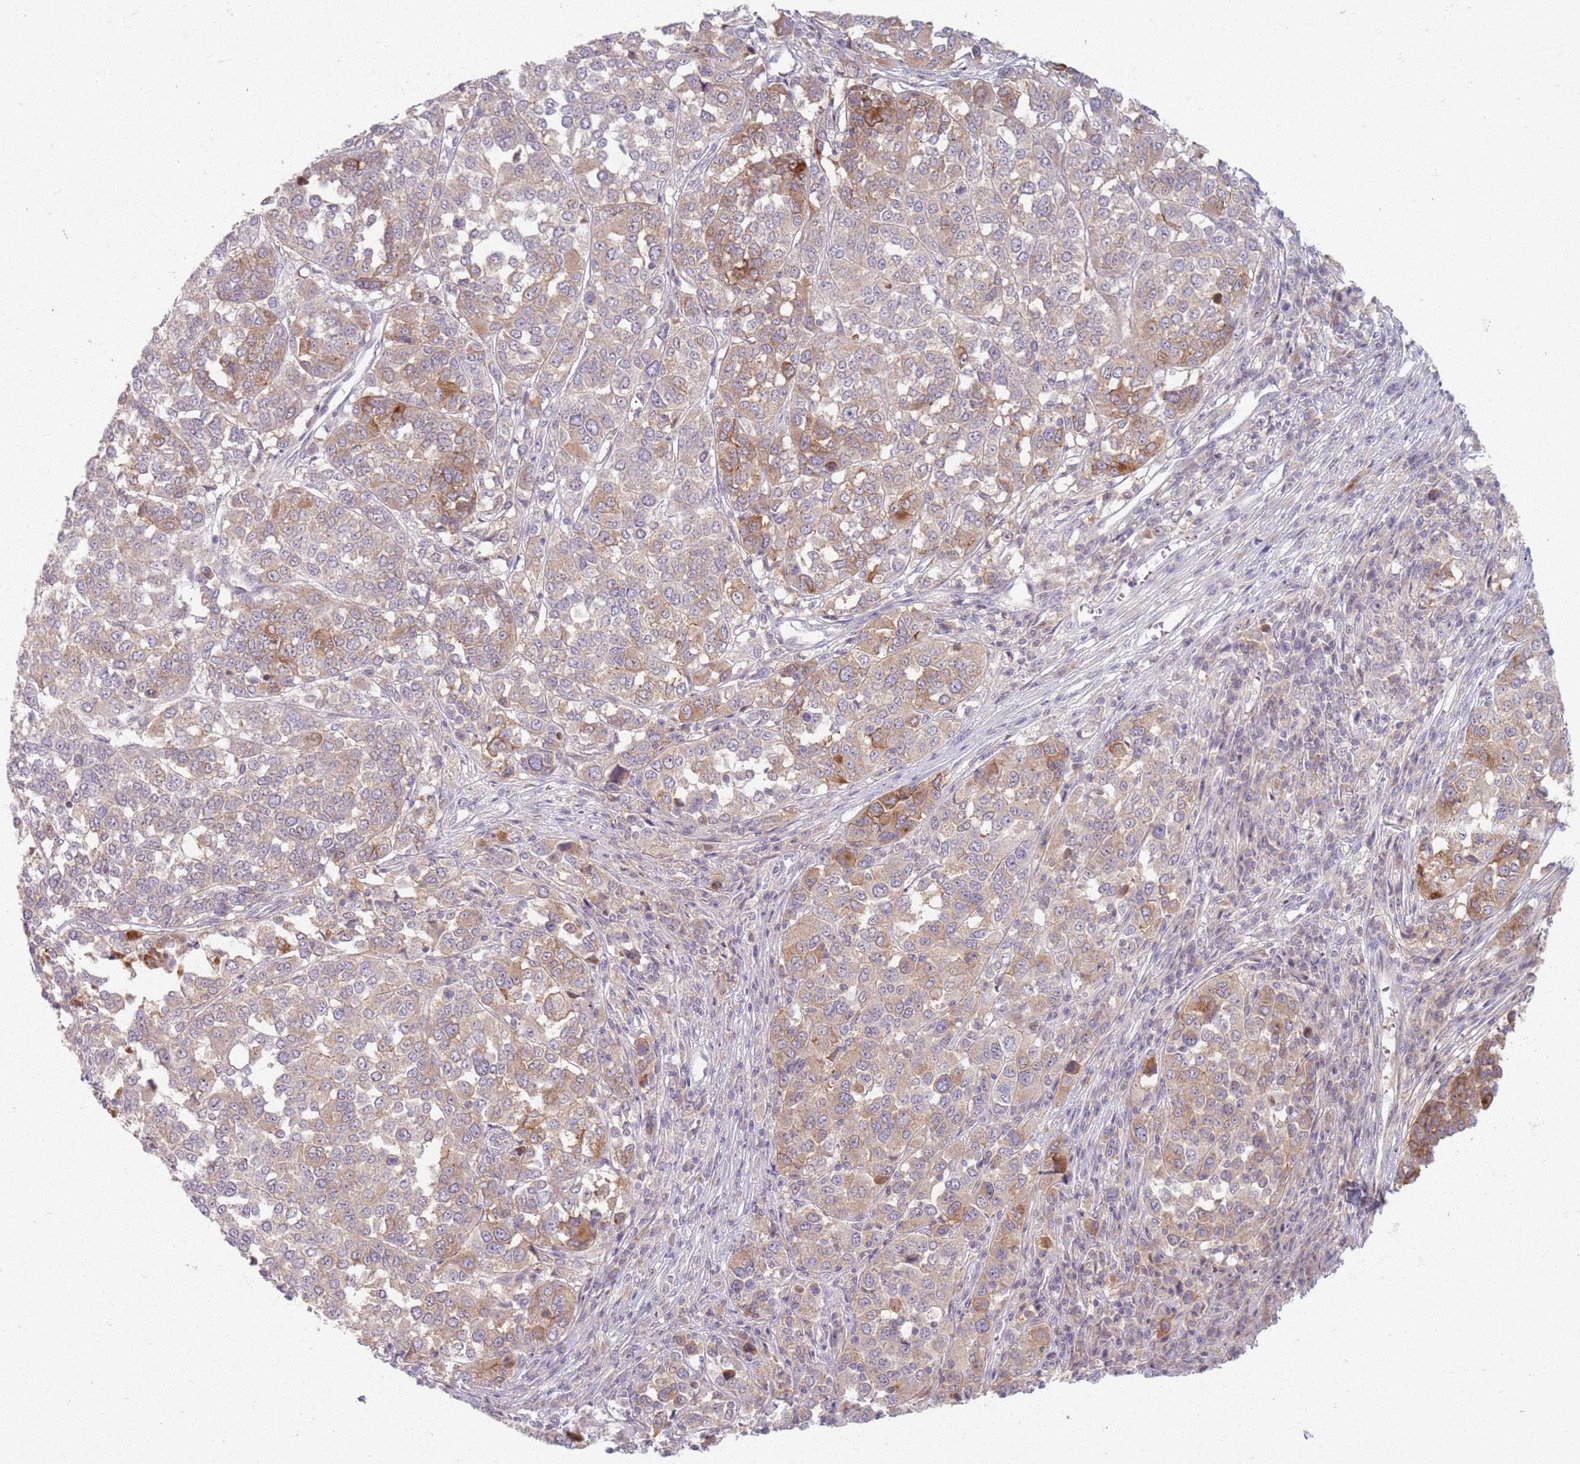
{"staining": {"intensity": "moderate", "quantity": "<25%", "location": "cytoplasmic/membranous"}, "tissue": "melanoma", "cell_type": "Tumor cells", "image_type": "cancer", "snomed": [{"axis": "morphology", "description": "Malignant melanoma, Metastatic site"}, {"axis": "topography", "description": "Lymph node"}], "caption": "Protein analysis of melanoma tissue shows moderate cytoplasmic/membranous staining in approximately <25% of tumor cells.", "gene": "ZDHHC2", "patient": {"sex": "male", "age": 44}}